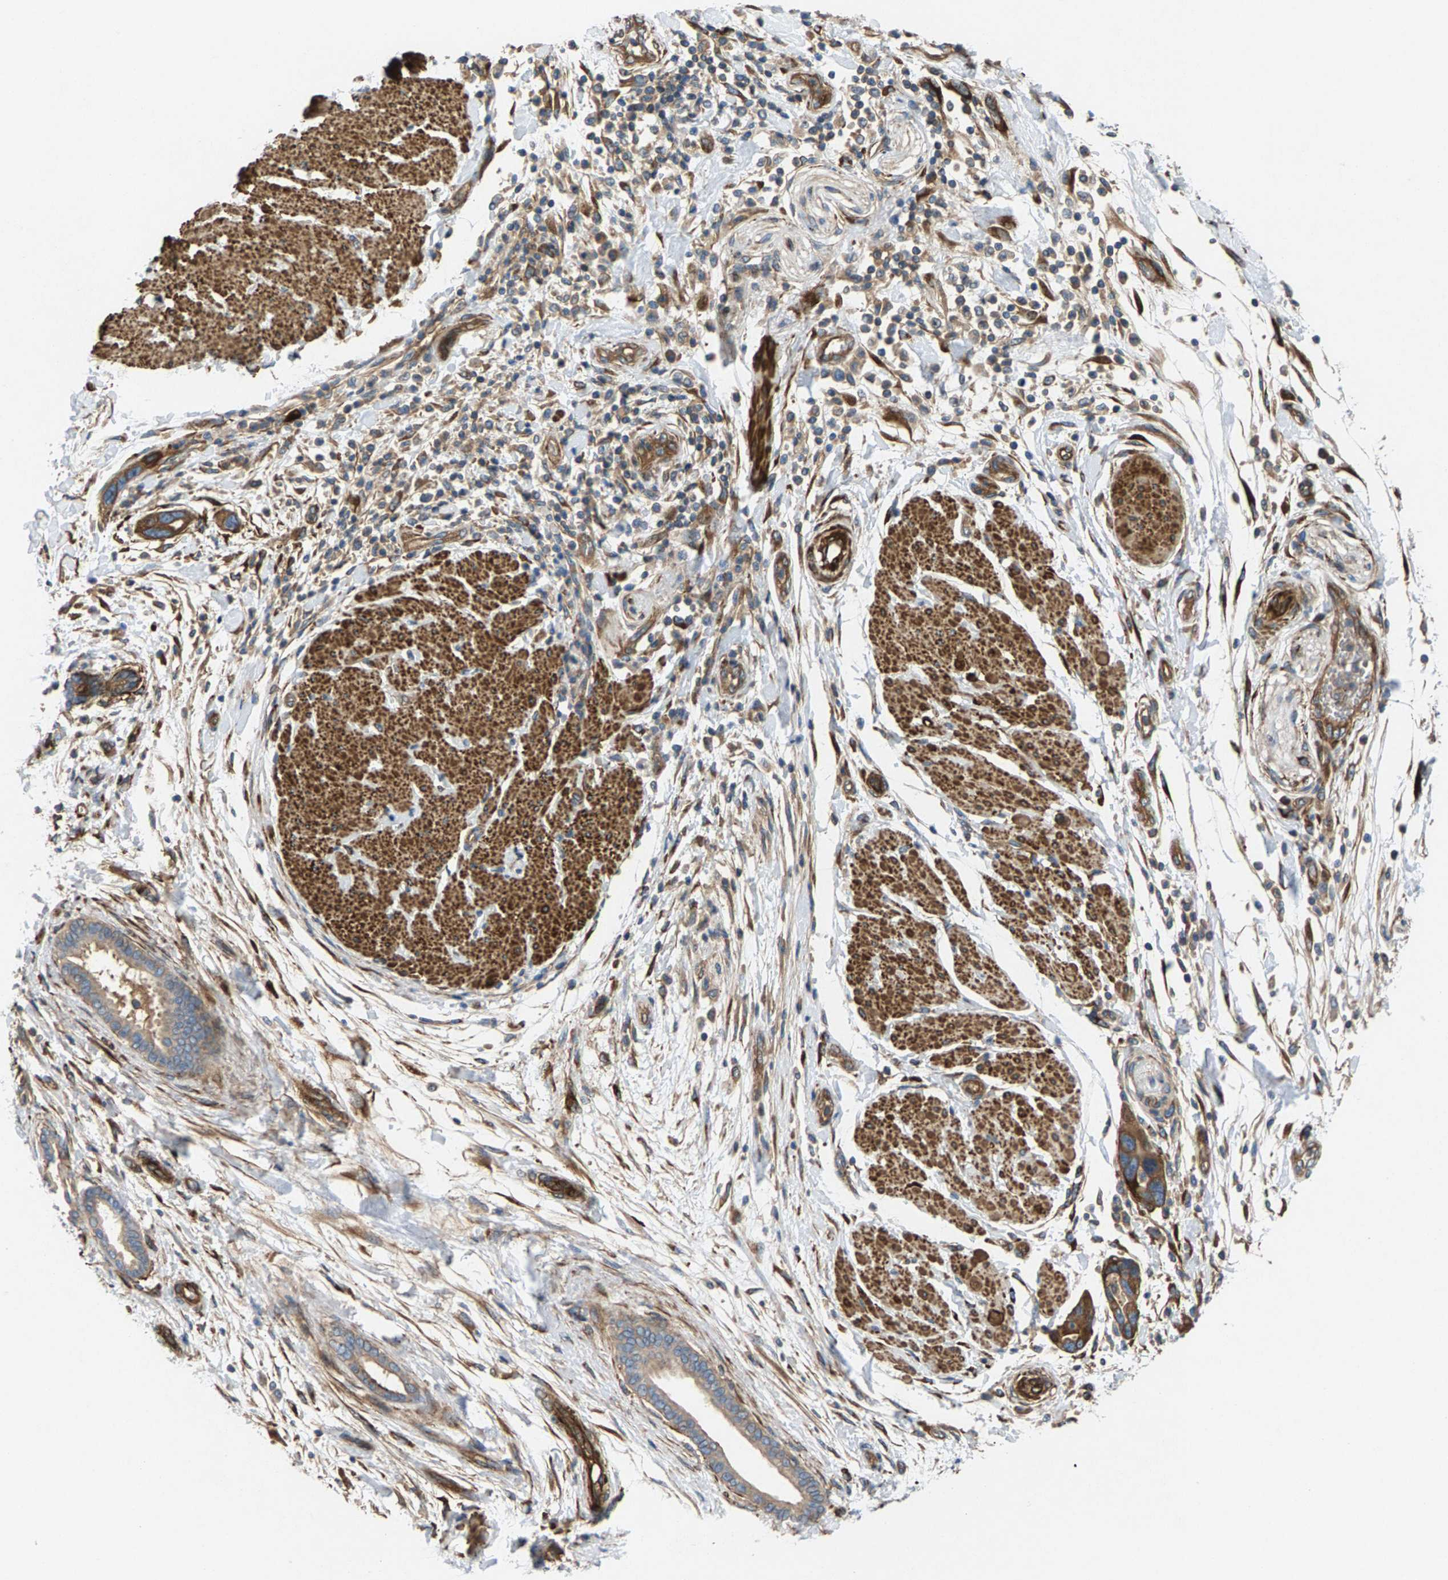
{"staining": {"intensity": "moderate", "quantity": ">75%", "location": "cytoplasmic/membranous"}, "tissue": "pancreatic cancer", "cell_type": "Tumor cells", "image_type": "cancer", "snomed": [{"axis": "morphology", "description": "Normal tissue, NOS"}, {"axis": "morphology", "description": "Adenocarcinoma, NOS"}, {"axis": "topography", "description": "Pancreas"}], "caption": "Pancreatic adenocarcinoma tissue exhibits moderate cytoplasmic/membranous positivity in approximately >75% of tumor cells, visualized by immunohistochemistry.", "gene": "PDCL", "patient": {"sex": "female", "age": 71}}